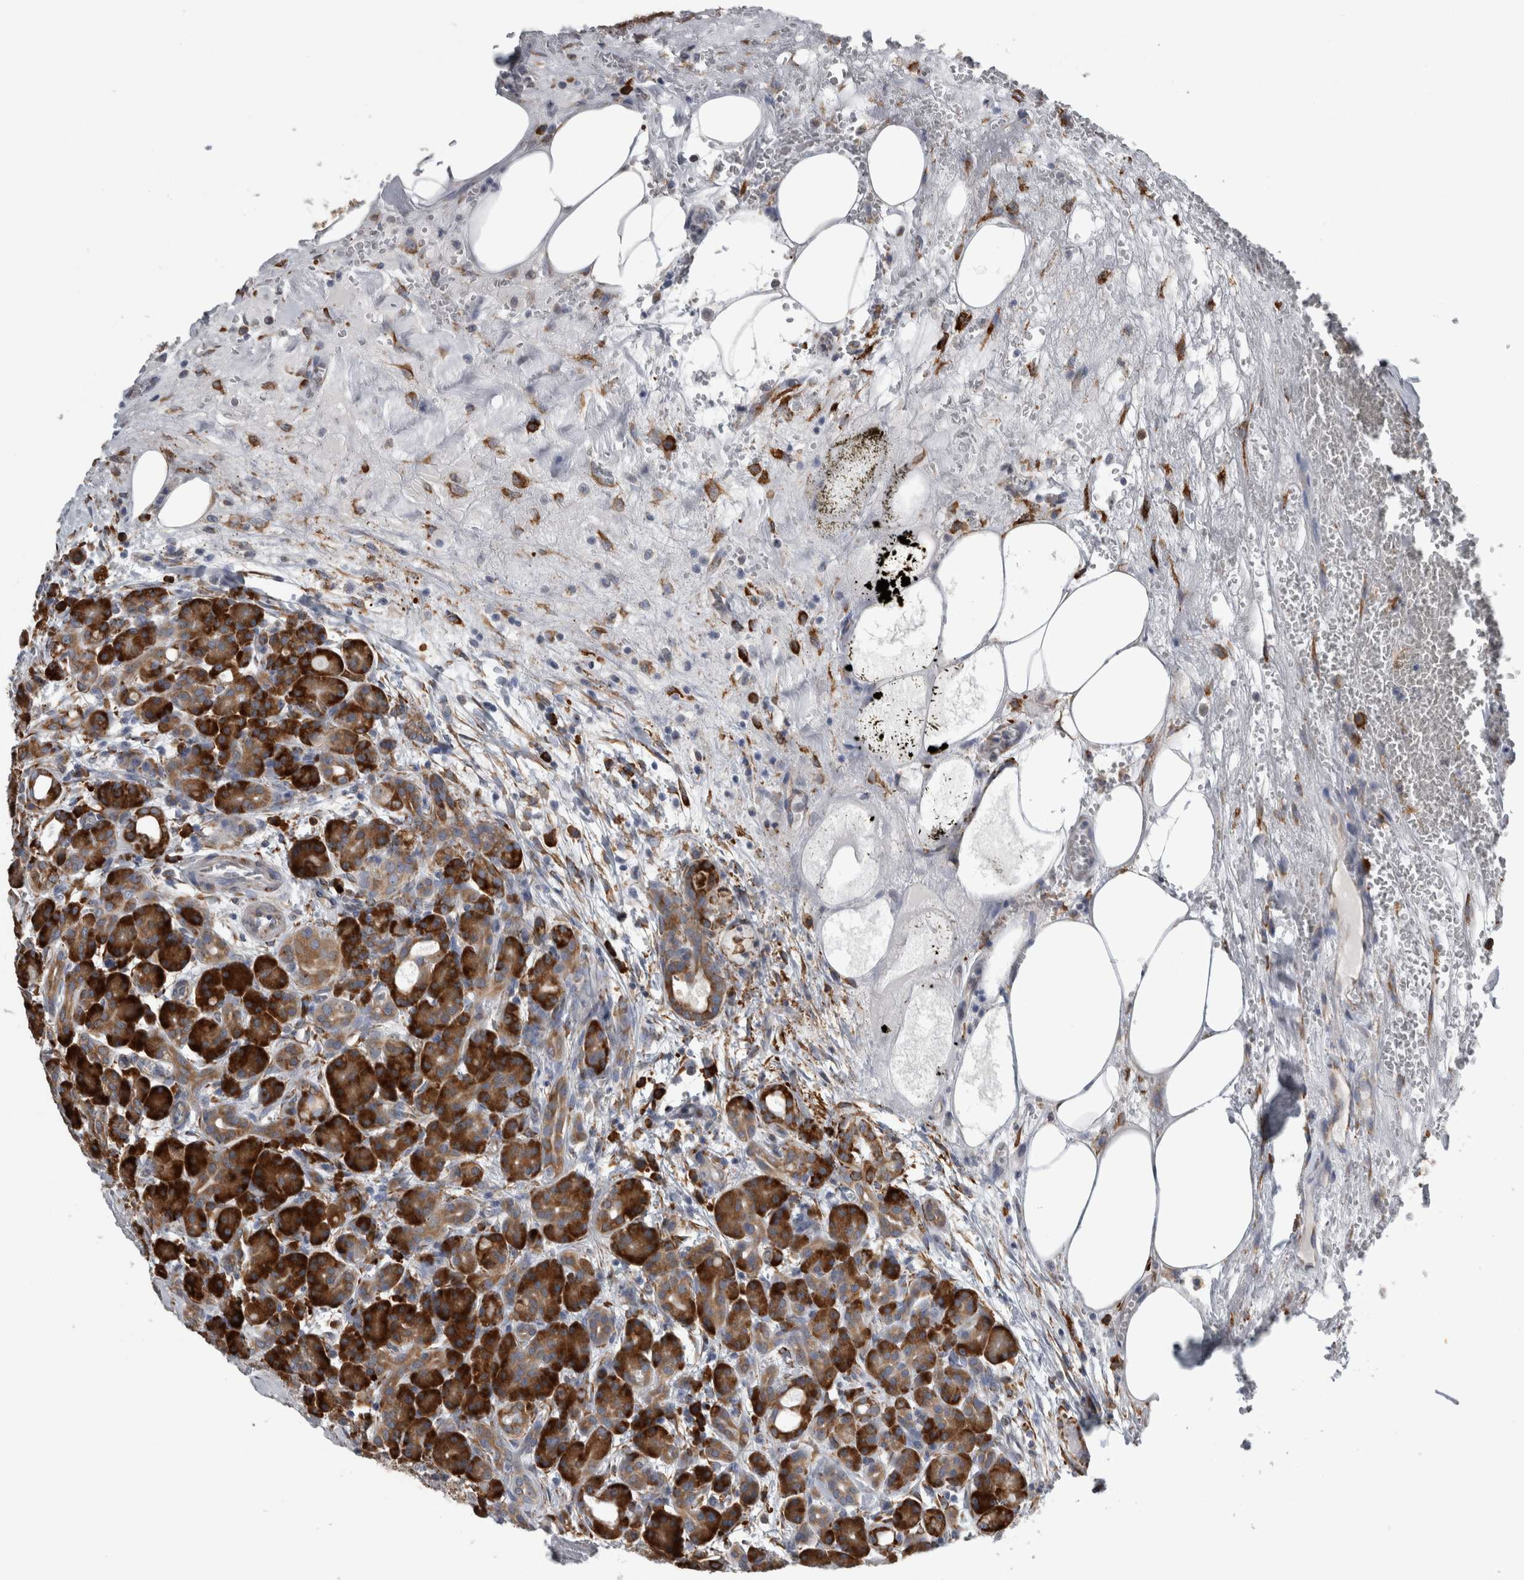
{"staining": {"intensity": "strong", "quantity": ">75%", "location": "cytoplasmic/membranous"}, "tissue": "pancreas", "cell_type": "Exocrine glandular cells", "image_type": "normal", "snomed": [{"axis": "morphology", "description": "Normal tissue, NOS"}, {"axis": "topography", "description": "Pancreas"}], "caption": "The photomicrograph exhibits immunohistochemical staining of unremarkable pancreas. There is strong cytoplasmic/membranous positivity is present in about >75% of exocrine glandular cells.", "gene": "FHIP2B", "patient": {"sex": "male", "age": 63}}